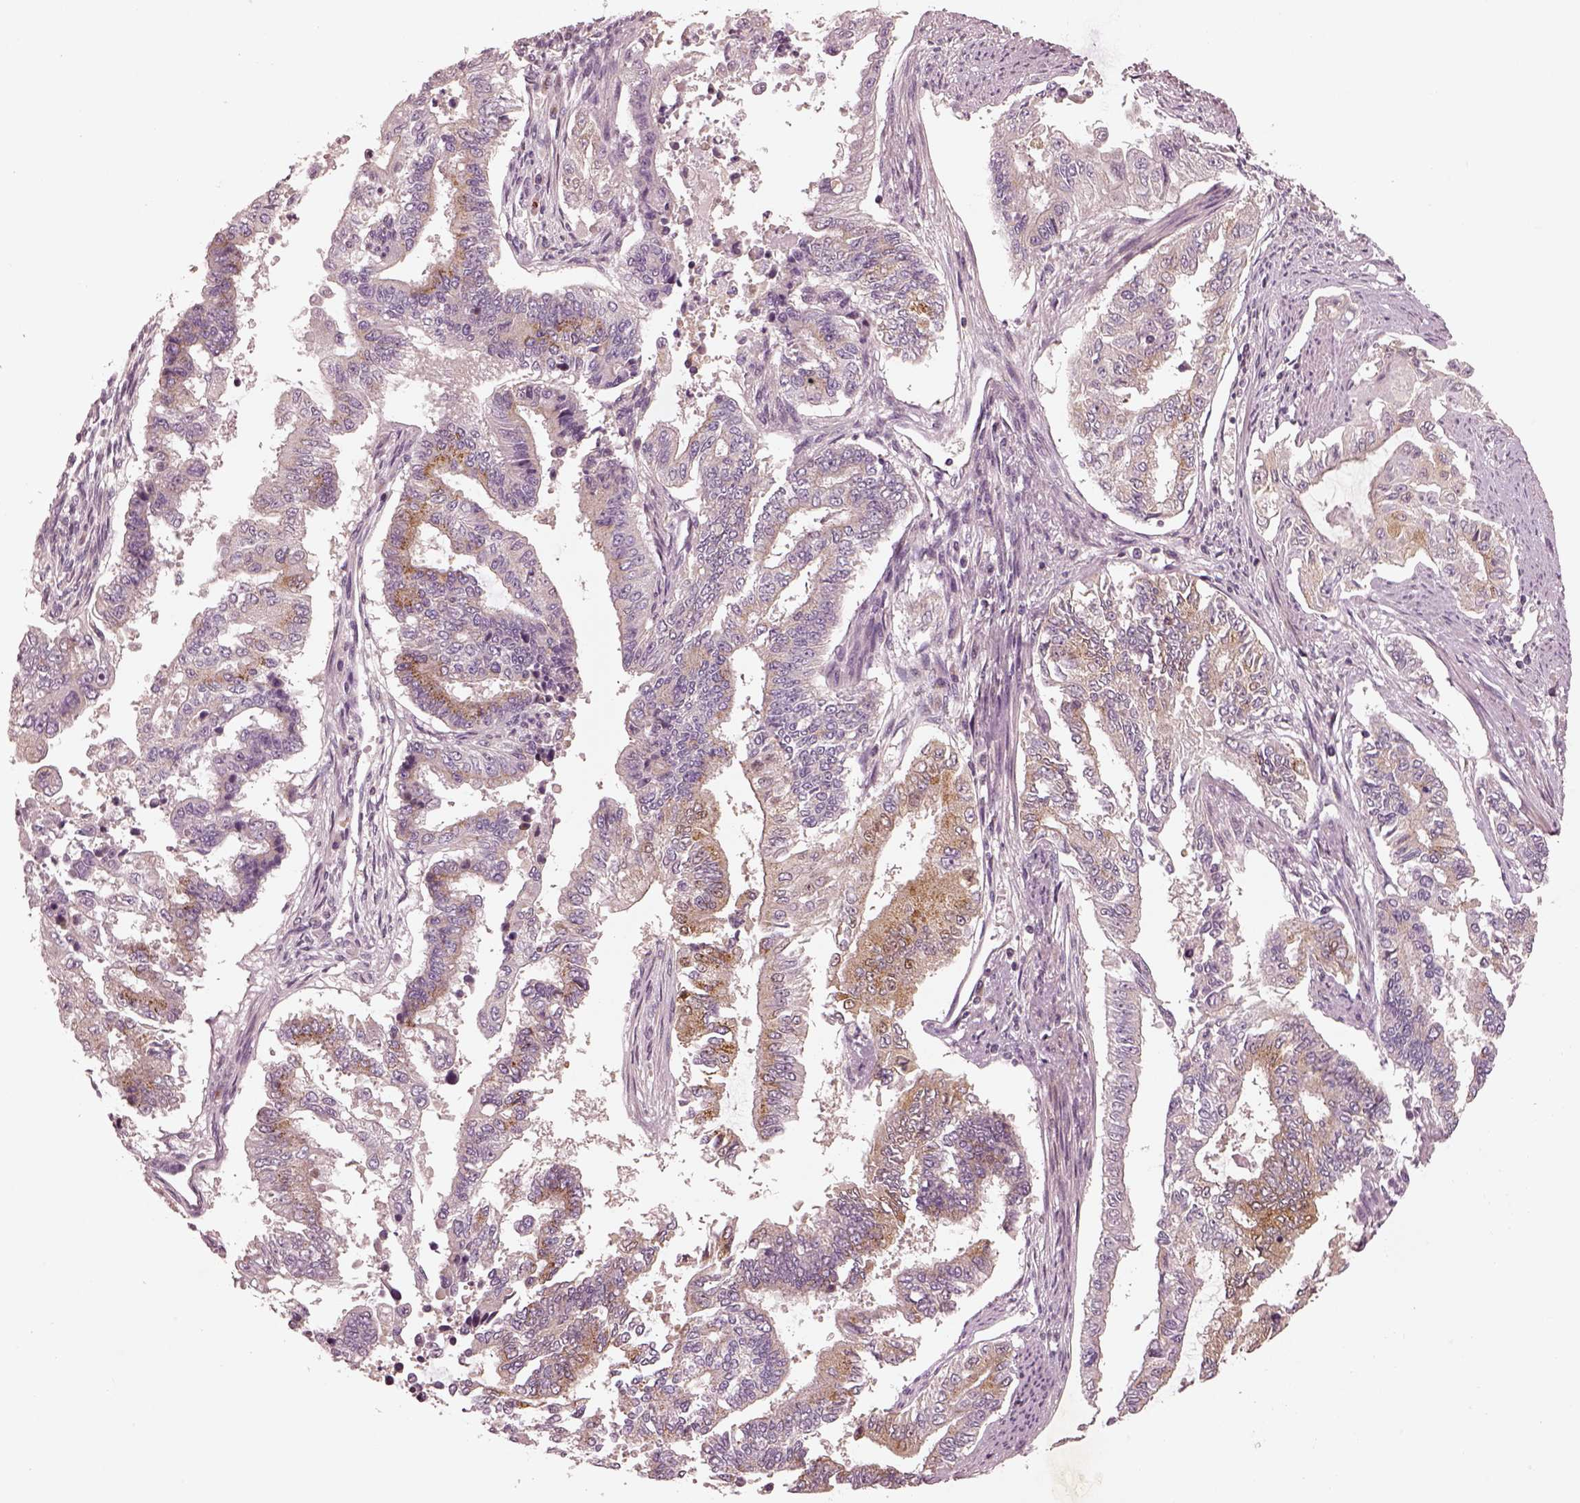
{"staining": {"intensity": "moderate", "quantity": "25%-75%", "location": "cytoplasmic/membranous"}, "tissue": "endometrial cancer", "cell_type": "Tumor cells", "image_type": "cancer", "snomed": [{"axis": "morphology", "description": "Adenocarcinoma, NOS"}, {"axis": "topography", "description": "Uterus"}], "caption": "This is a histology image of immunohistochemistry (IHC) staining of endometrial cancer, which shows moderate expression in the cytoplasmic/membranous of tumor cells.", "gene": "SDCBP2", "patient": {"sex": "female", "age": 59}}